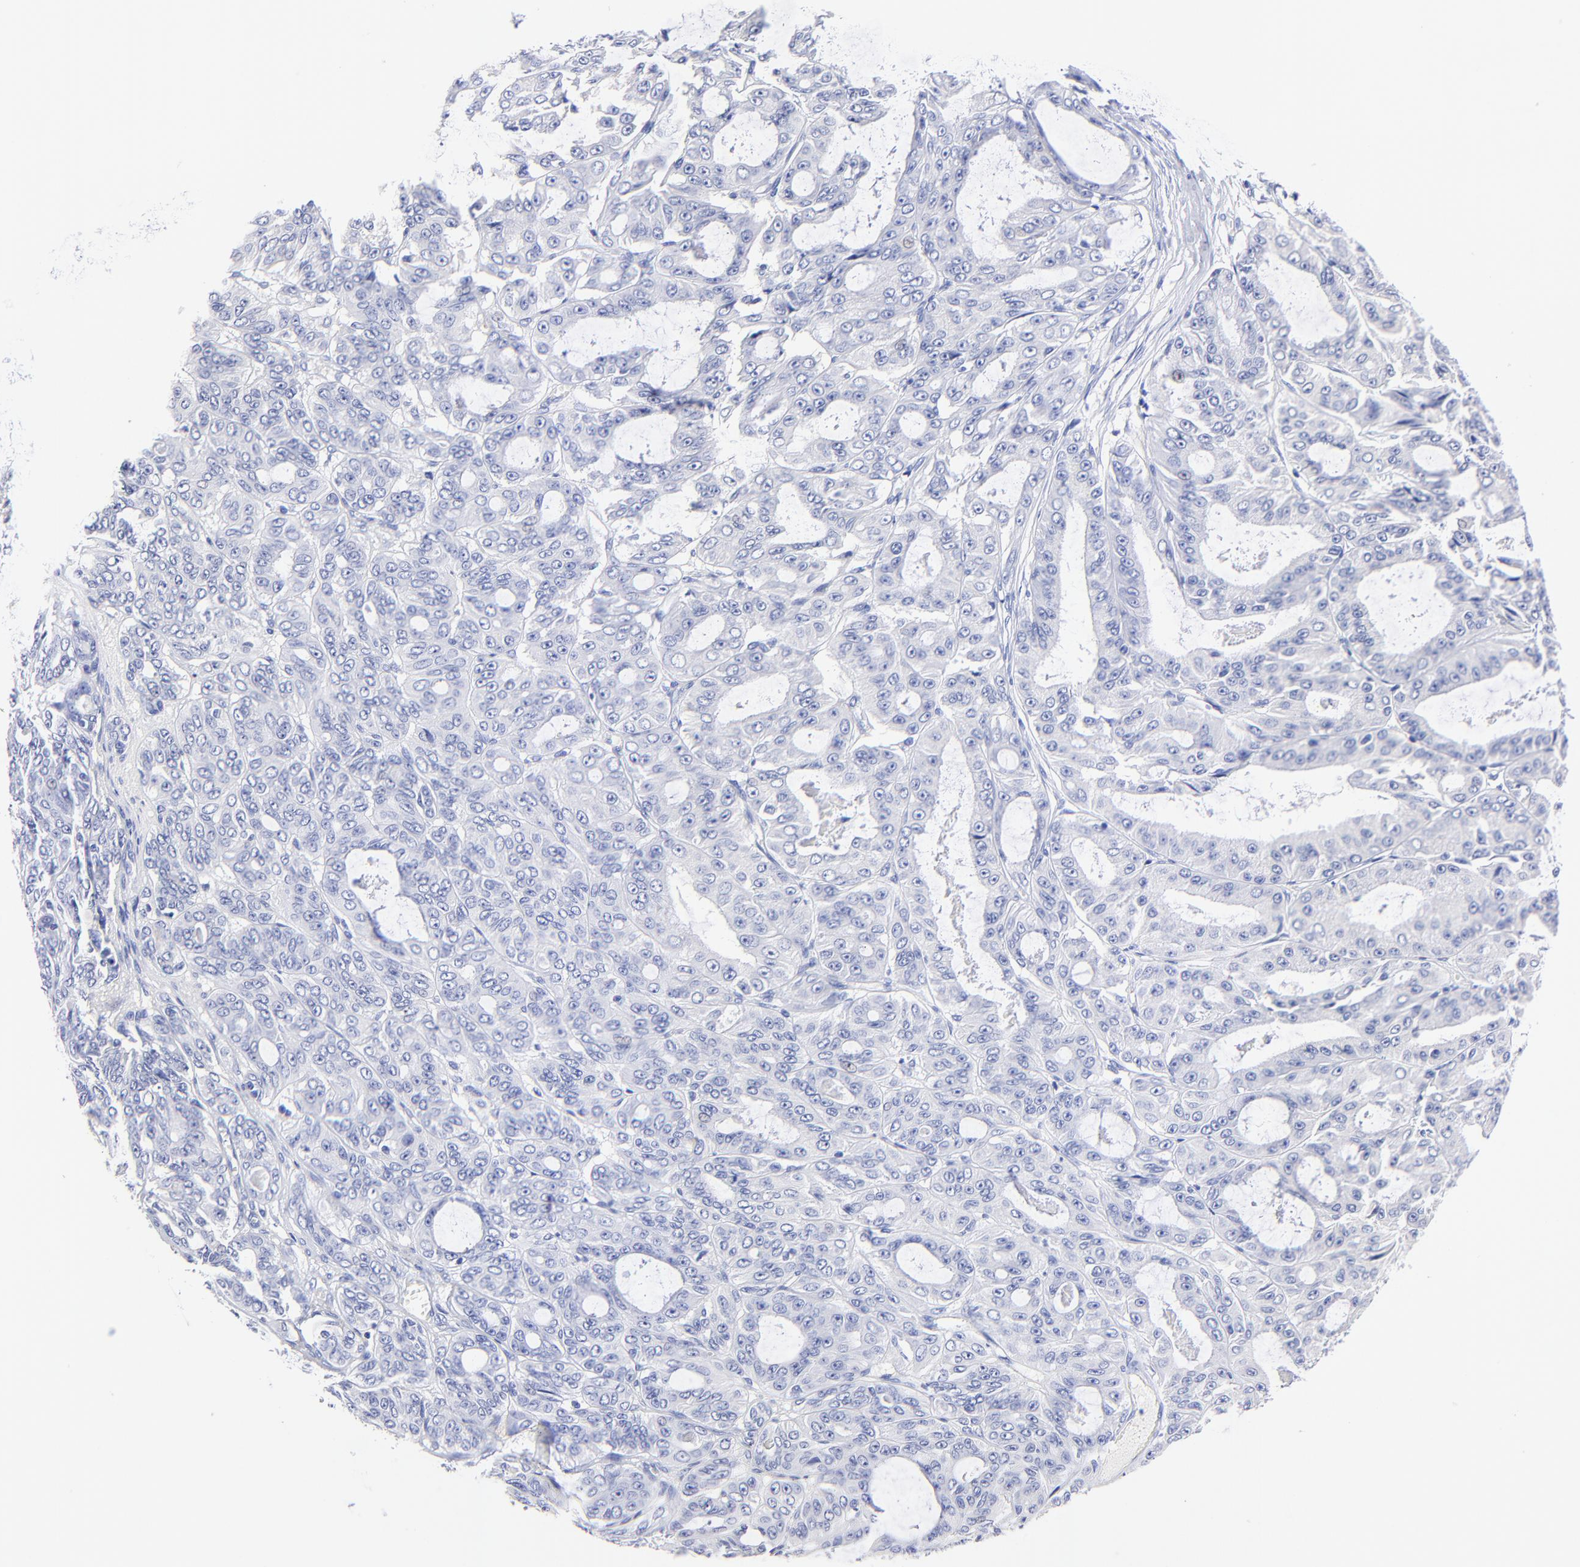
{"staining": {"intensity": "negative", "quantity": "none", "location": "none"}, "tissue": "ovarian cancer", "cell_type": "Tumor cells", "image_type": "cancer", "snomed": [{"axis": "morphology", "description": "Carcinoma, endometroid"}, {"axis": "topography", "description": "Ovary"}], "caption": "Ovarian cancer stained for a protein using immunohistochemistry reveals no expression tumor cells.", "gene": "RAB3A", "patient": {"sex": "female", "age": 61}}